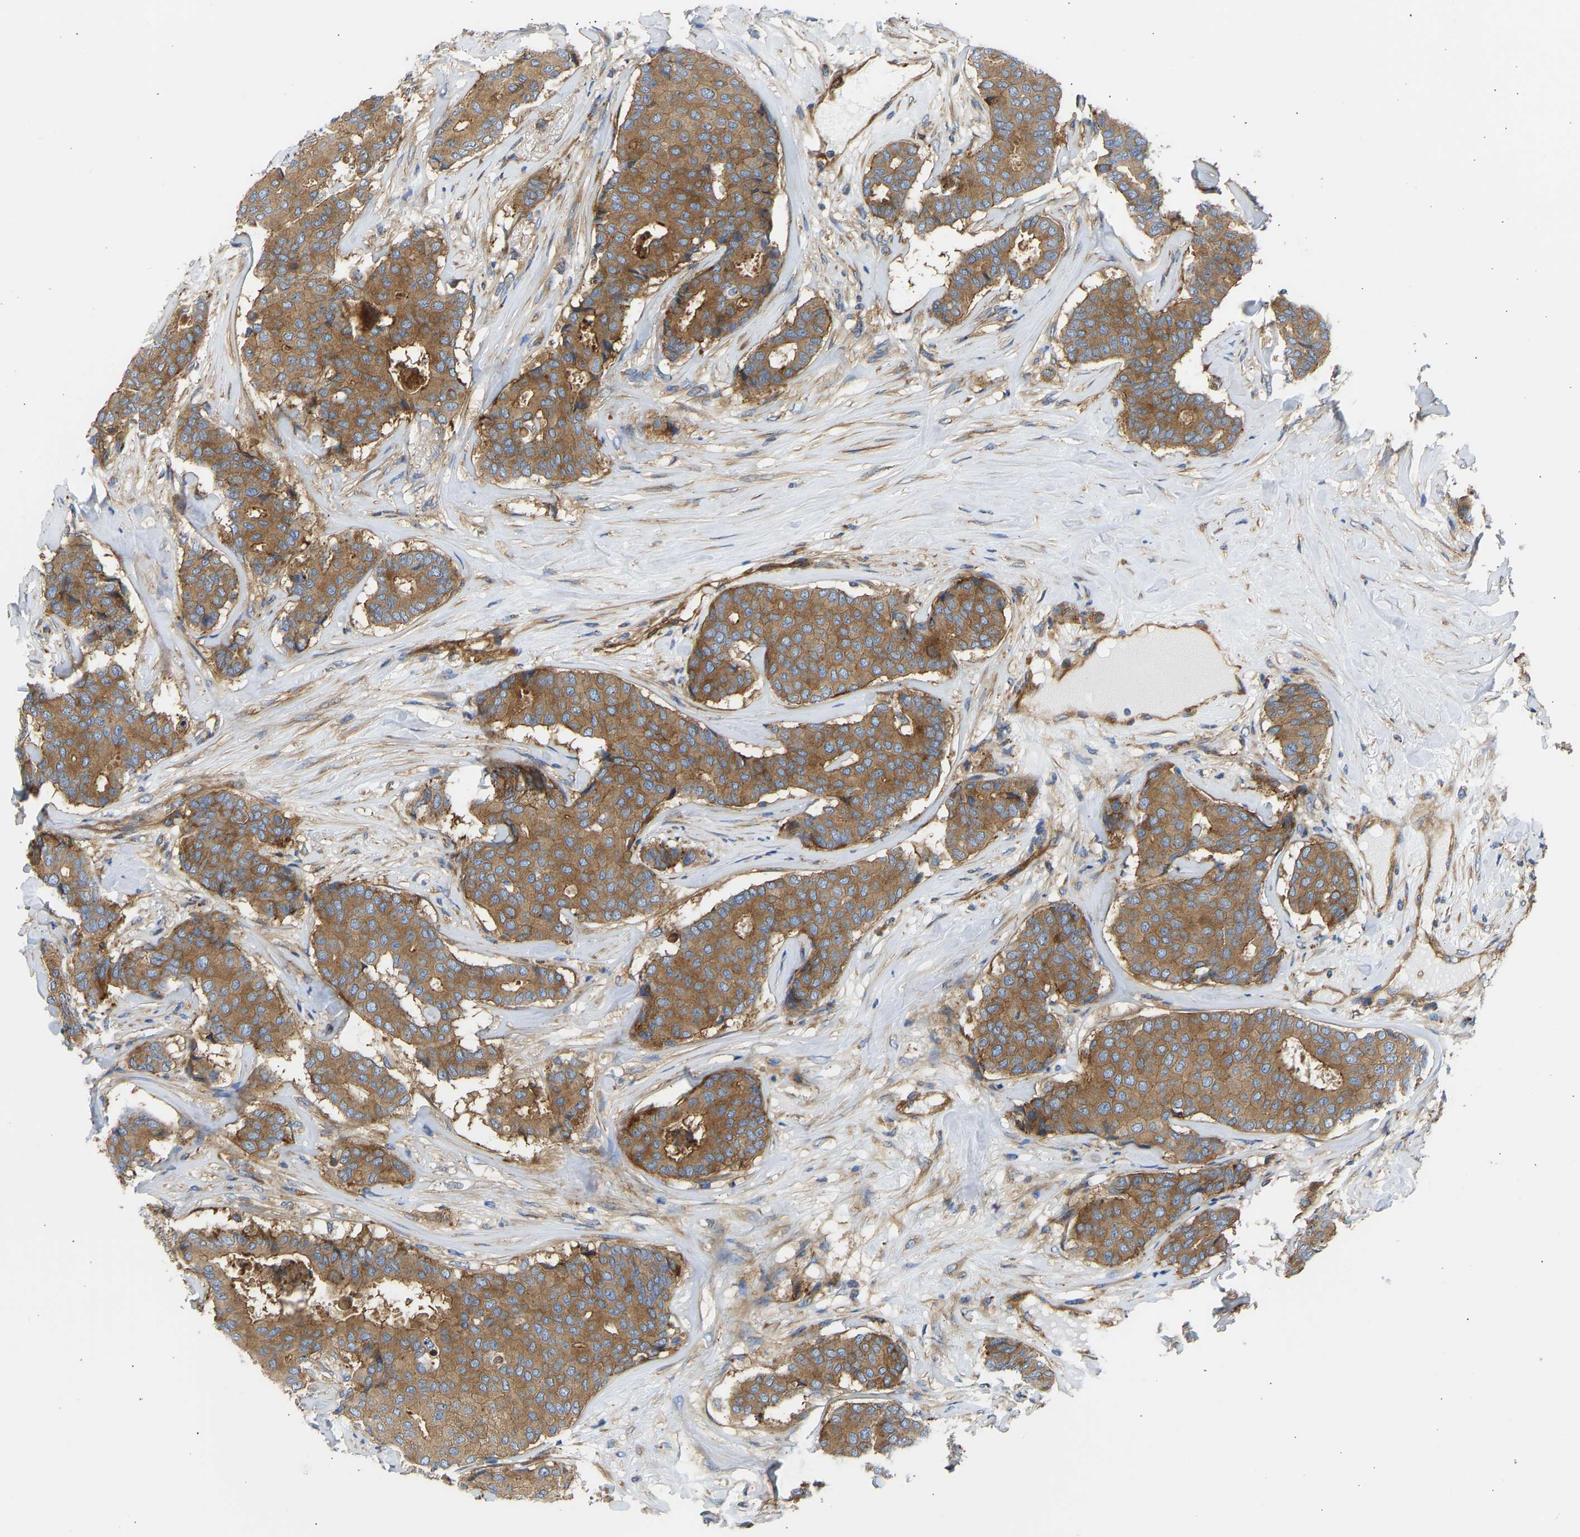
{"staining": {"intensity": "moderate", "quantity": ">75%", "location": "cytoplasmic/membranous"}, "tissue": "breast cancer", "cell_type": "Tumor cells", "image_type": "cancer", "snomed": [{"axis": "morphology", "description": "Duct carcinoma"}, {"axis": "topography", "description": "Breast"}], "caption": "Protein expression analysis of human breast cancer reveals moderate cytoplasmic/membranous positivity in about >75% of tumor cells.", "gene": "MYO1C", "patient": {"sex": "female", "age": 75}}